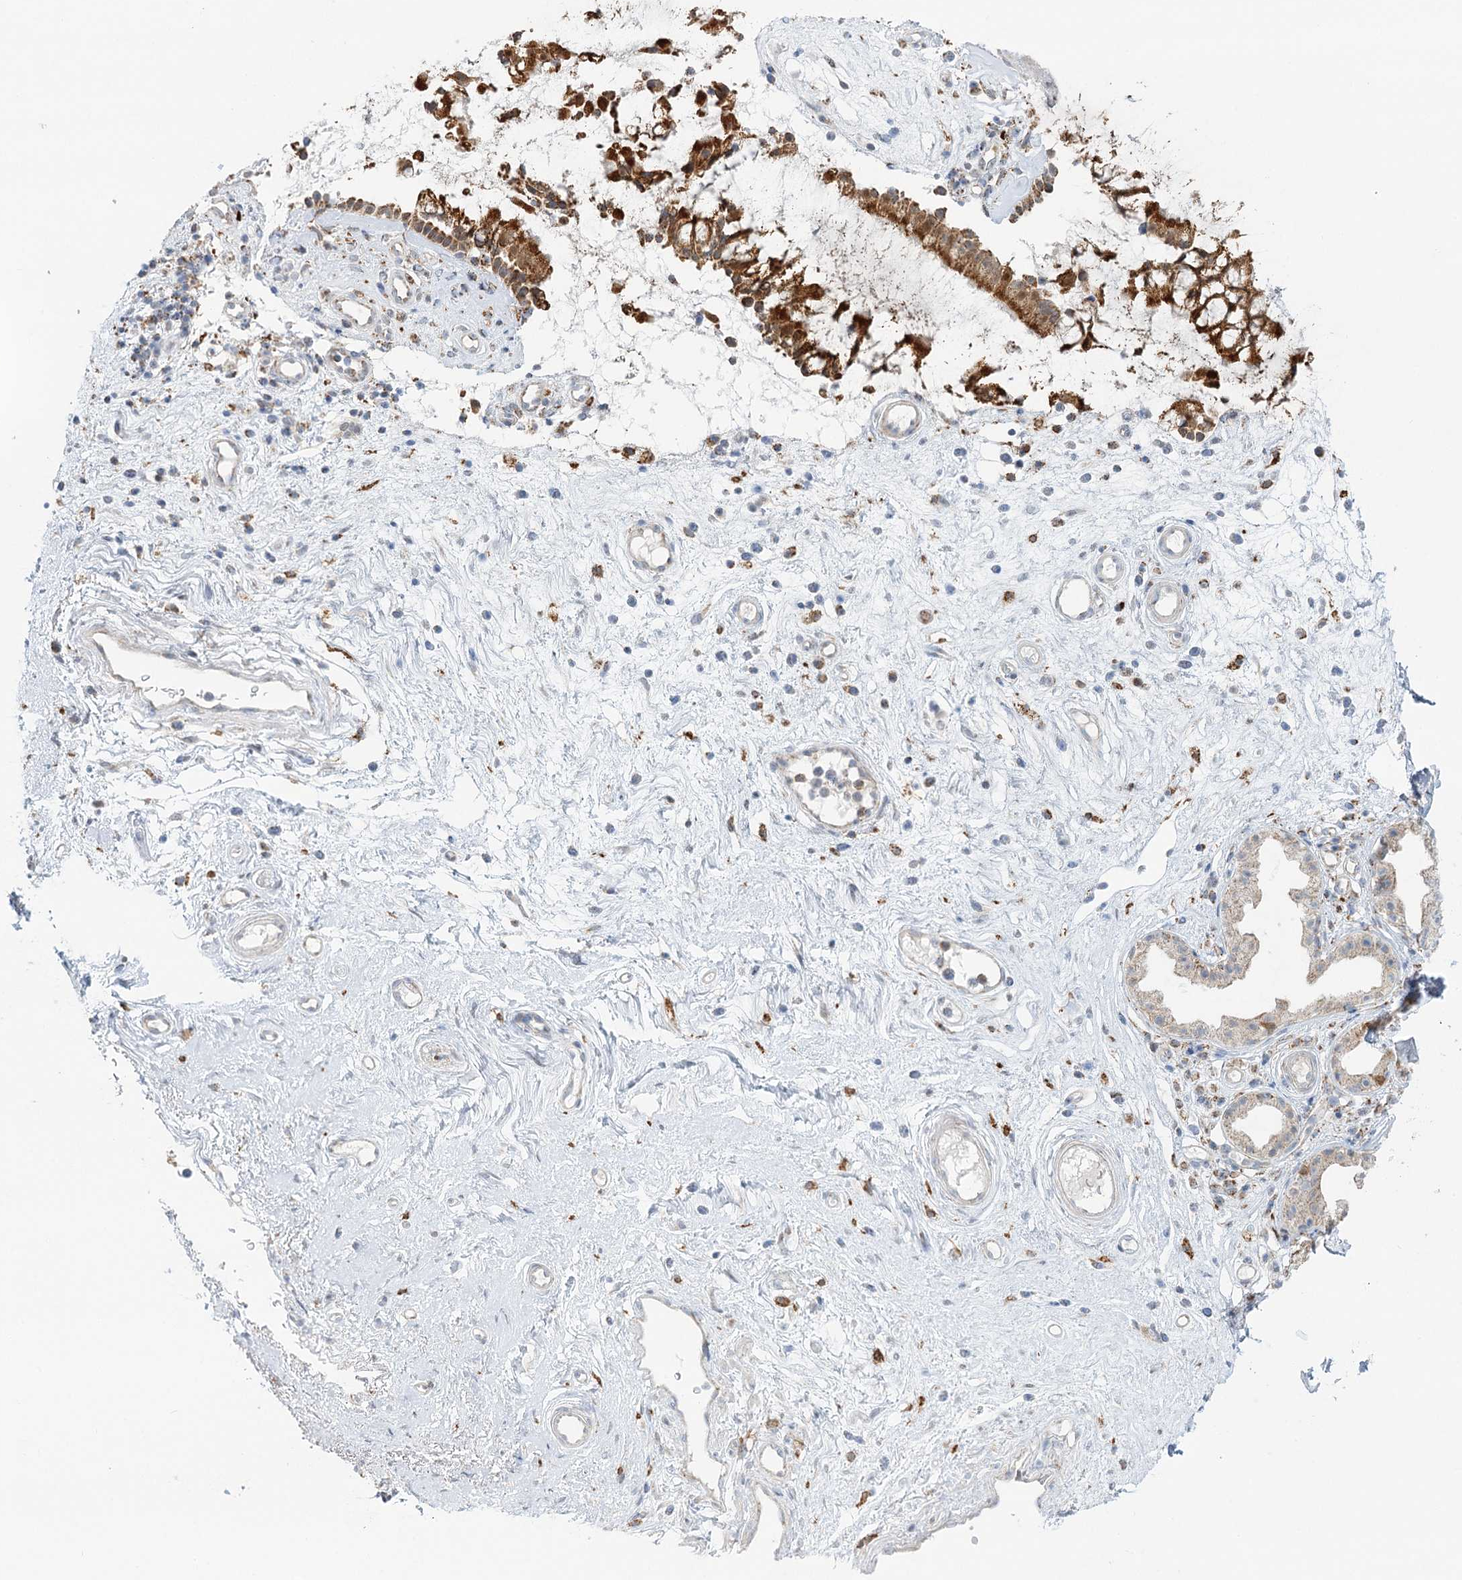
{"staining": {"intensity": "strong", "quantity": ">75%", "location": "cytoplasmic/membranous"}, "tissue": "nasopharynx", "cell_type": "Respiratory epithelial cells", "image_type": "normal", "snomed": [{"axis": "morphology", "description": "Normal tissue, NOS"}, {"axis": "morphology", "description": "Inflammation, NOS"}, {"axis": "morphology", "description": "Malignant melanoma, Metastatic site"}, {"axis": "topography", "description": "Nasopharynx"}], "caption": "The photomicrograph demonstrates immunohistochemical staining of normal nasopharynx. There is strong cytoplasmic/membranous staining is seen in about >75% of respiratory epithelial cells.", "gene": "TAS1R1", "patient": {"sex": "male", "age": 70}}